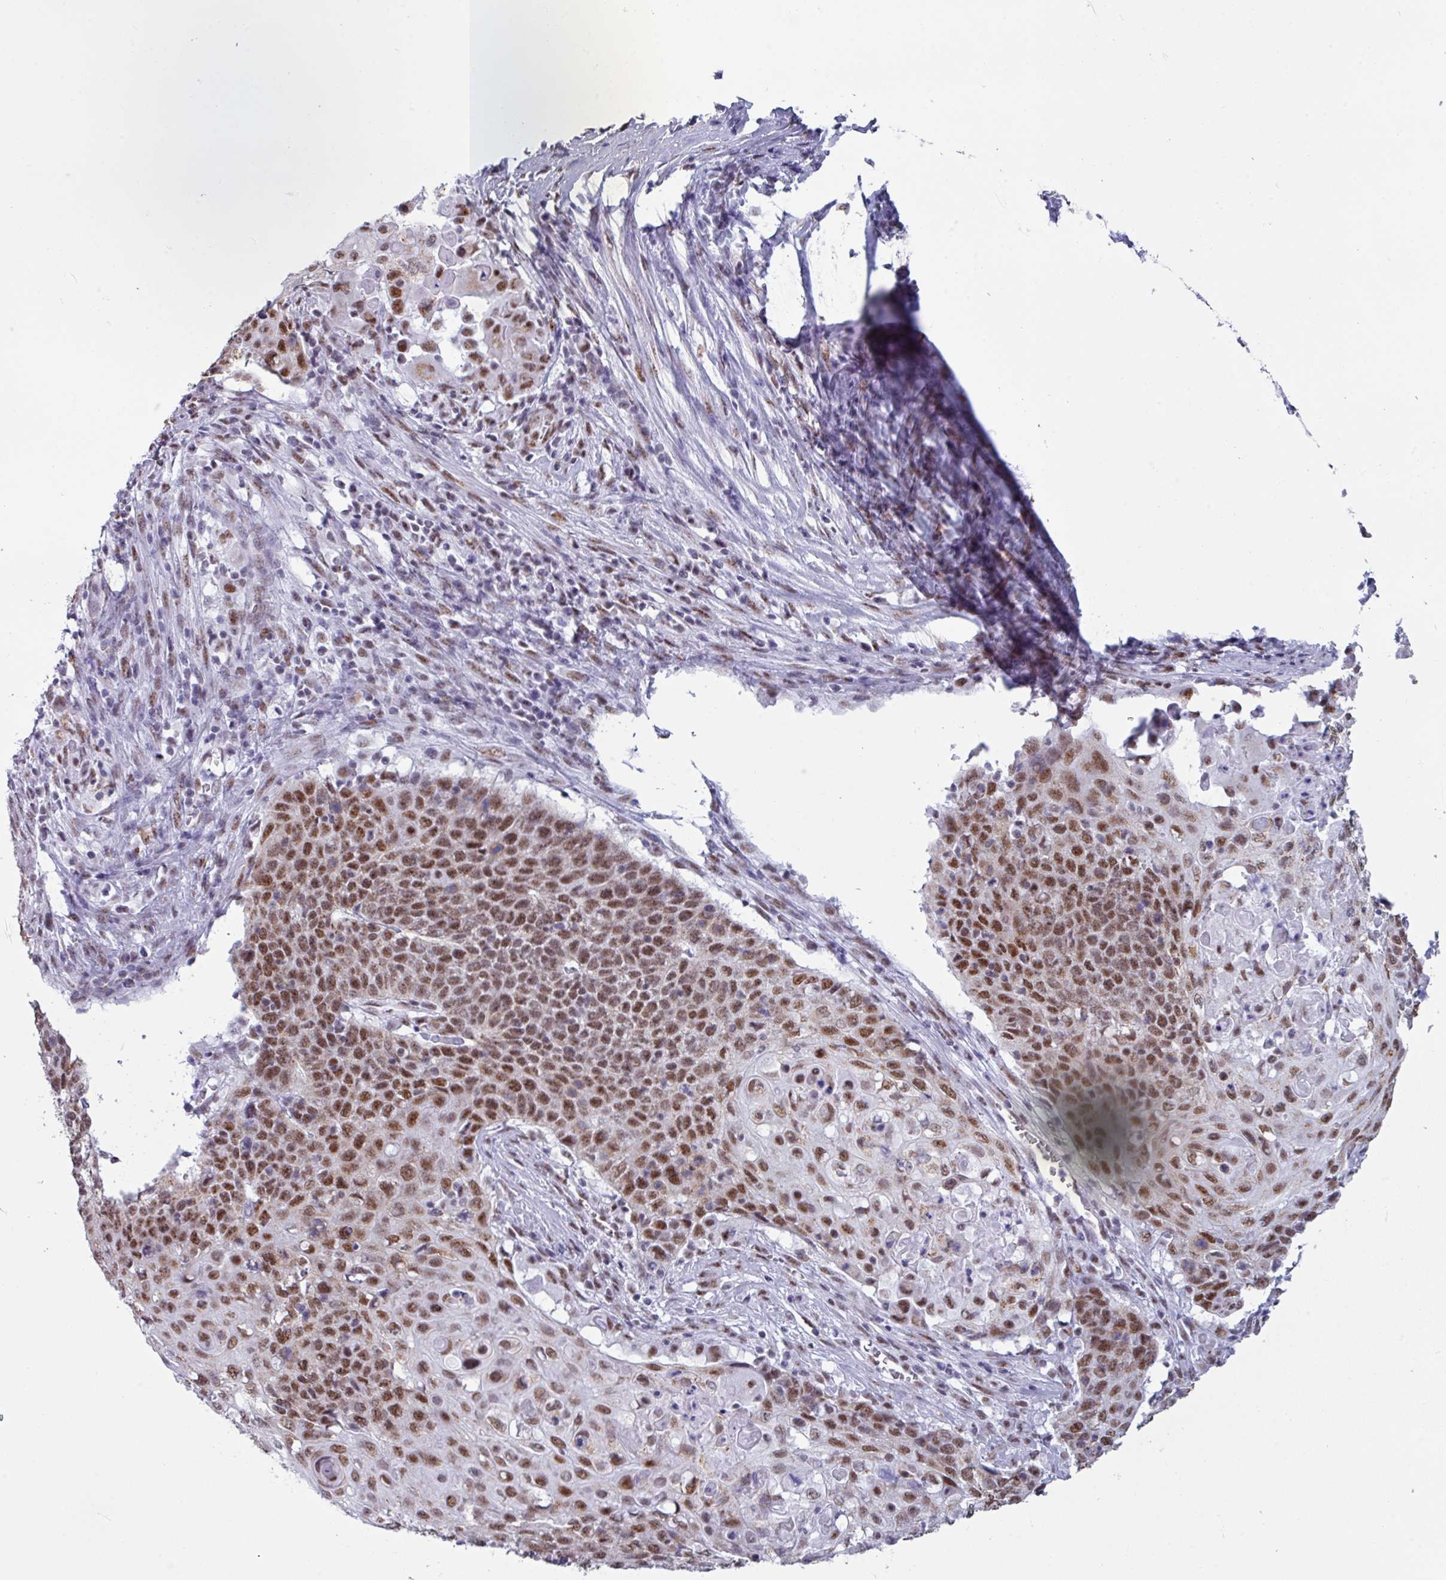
{"staining": {"intensity": "moderate", "quantity": ">75%", "location": "nuclear"}, "tissue": "cervical cancer", "cell_type": "Tumor cells", "image_type": "cancer", "snomed": [{"axis": "morphology", "description": "Squamous cell carcinoma, NOS"}, {"axis": "topography", "description": "Cervix"}], "caption": "Immunohistochemistry (IHC) (DAB (3,3'-diaminobenzidine)) staining of cervical squamous cell carcinoma shows moderate nuclear protein positivity in about >75% of tumor cells. (DAB = brown stain, brightfield microscopy at high magnification).", "gene": "PUF60", "patient": {"sex": "female", "age": 39}}